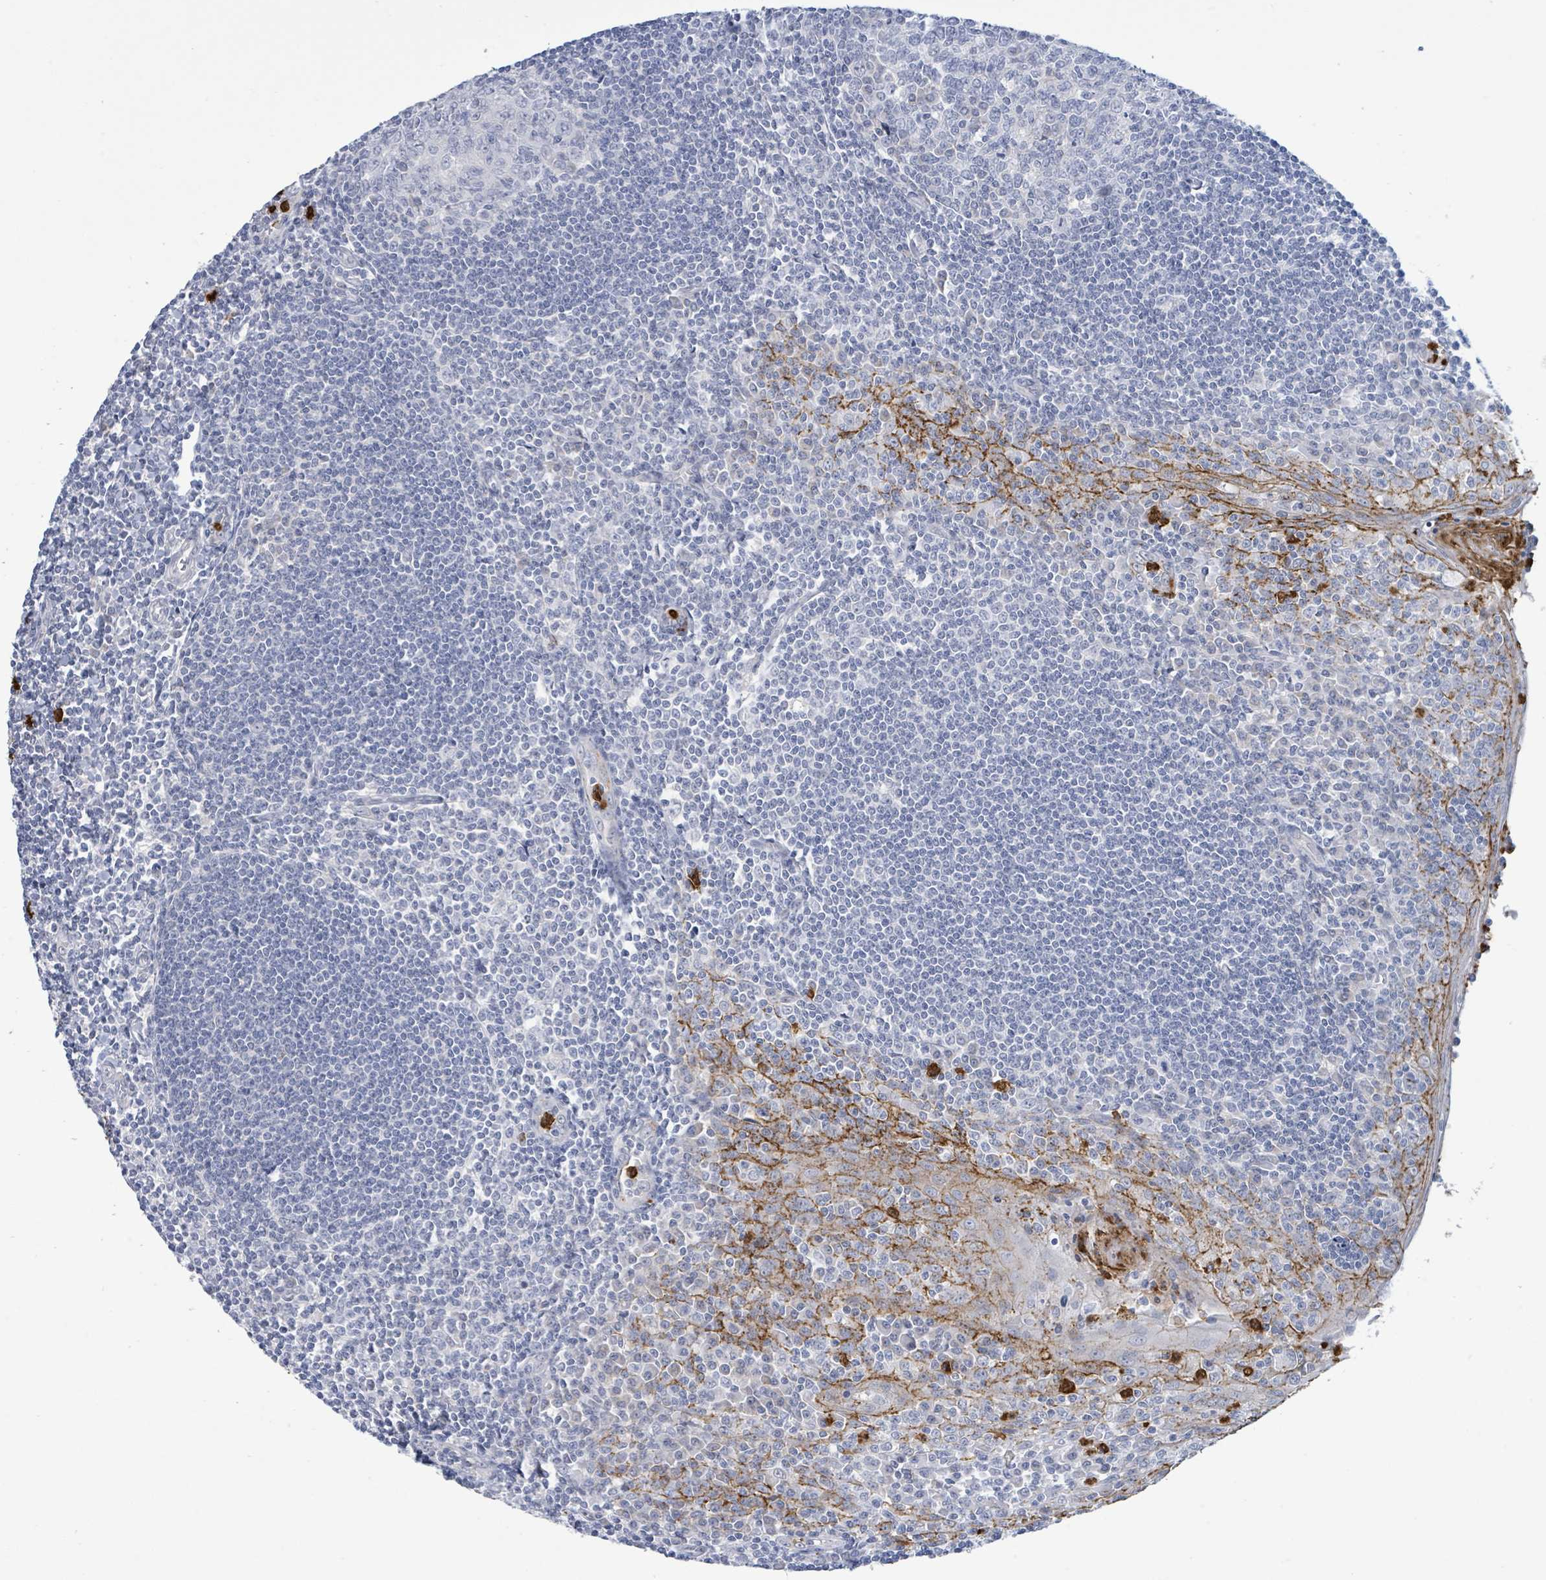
{"staining": {"intensity": "negative", "quantity": "none", "location": "none"}, "tissue": "tonsil", "cell_type": "Germinal center cells", "image_type": "normal", "snomed": [{"axis": "morphology", "description": "Normal tissue, NOS"}, {"axis": "topography", "description": "Tonsil"}], "caption": "High power microscopy micrograph of an IHC photomicrograph of normal tonsil, revealing no significant positivity in germinal center cells.", "gene": "LCLAT1", "patient": {"sex": "male", "age": 27}}